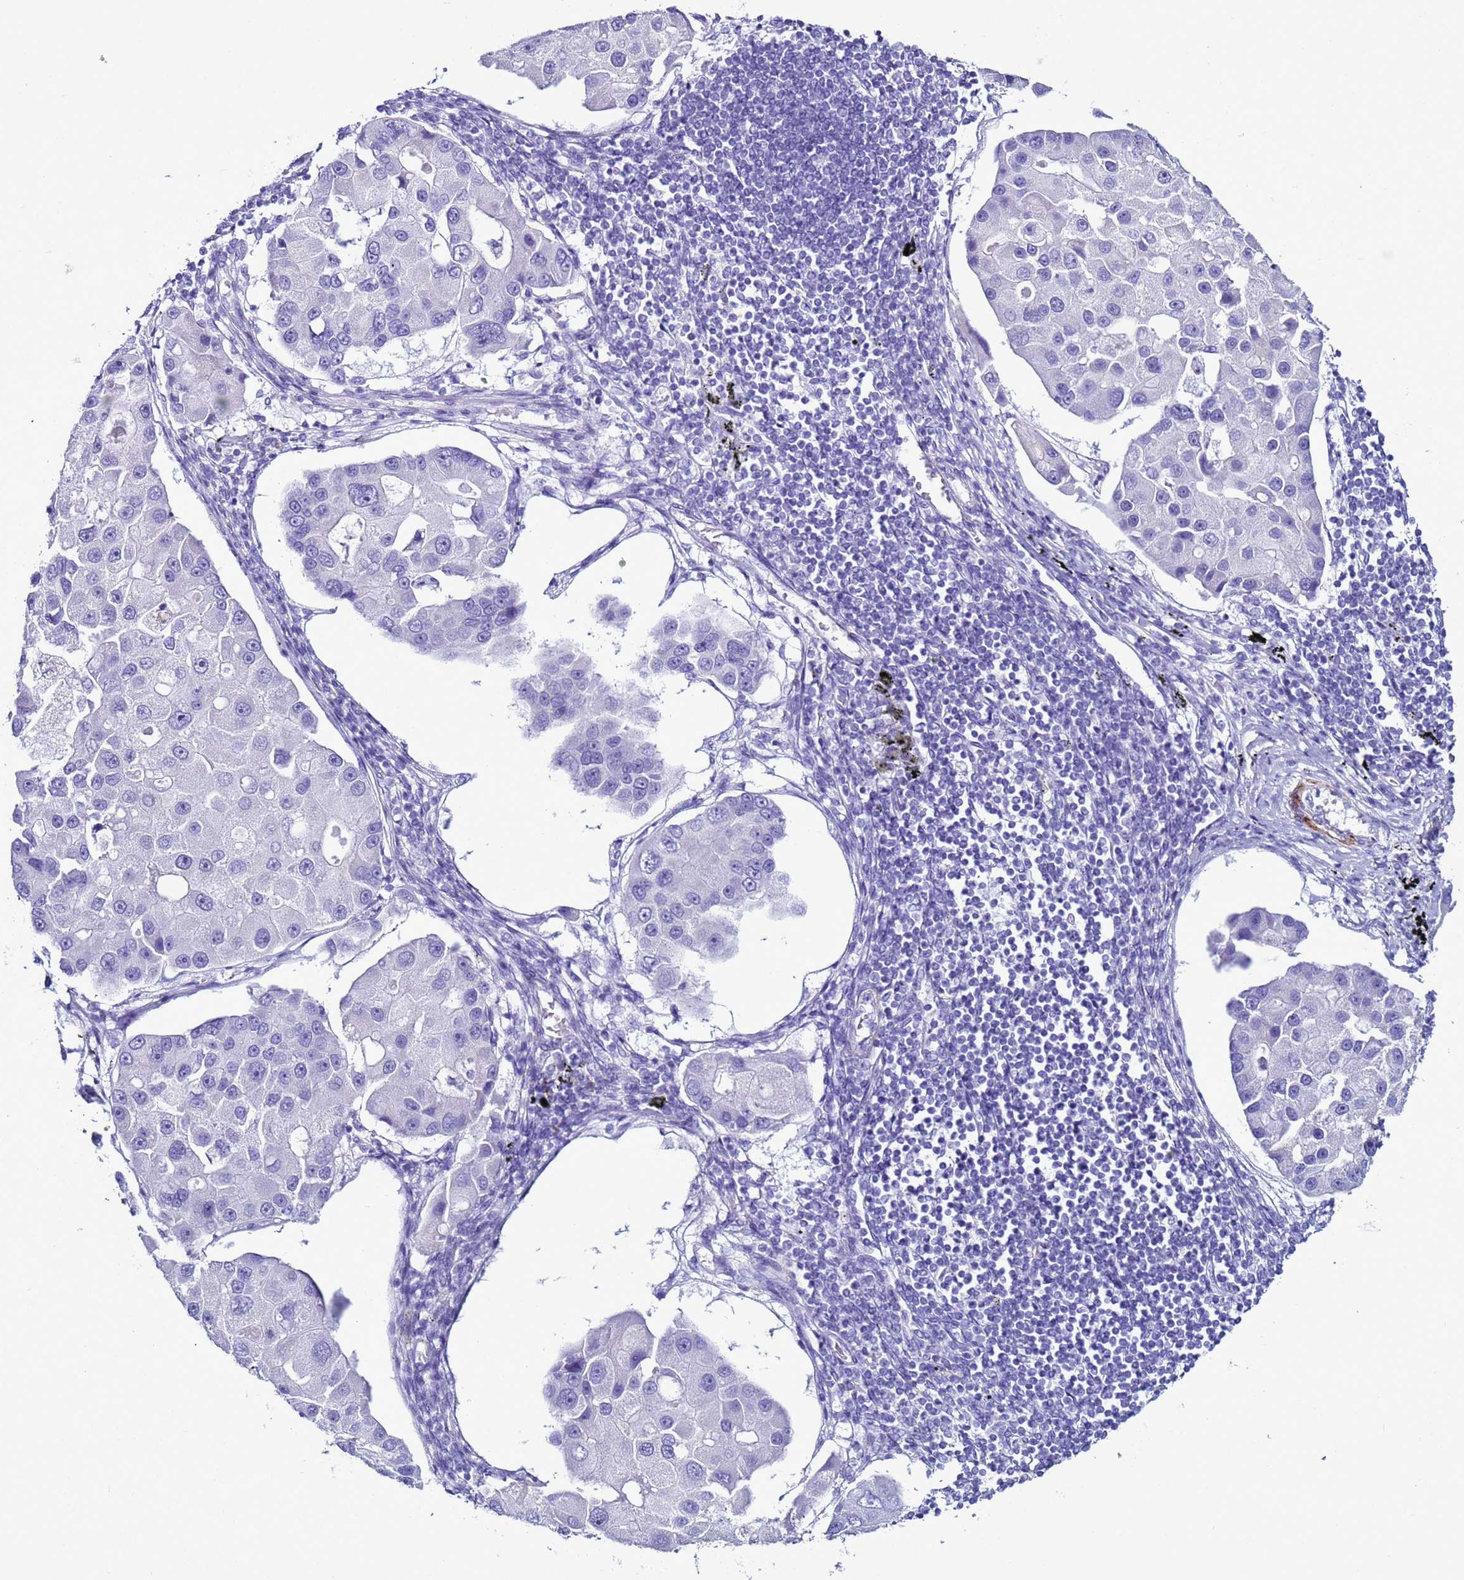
{"staining": {"intensity": "negative", "quantity": "none", "location": "none"}, "tissue": "lung cancer", "cell_type": "Tumor cells", "image_type": "cancer", "snomed": [{"axis": "morphology", "description": "Adenocarcinoma, NOS"}, {"axis": "topography", "description": "Lung"}], "caption": "A high-resolution image shows IHC staining of lung cancer (adenocarcinoma), which exhibits no significant staining in tumor cells.", "gene": "LCMT1", "patient": {"sex": "female", "age": 54}}